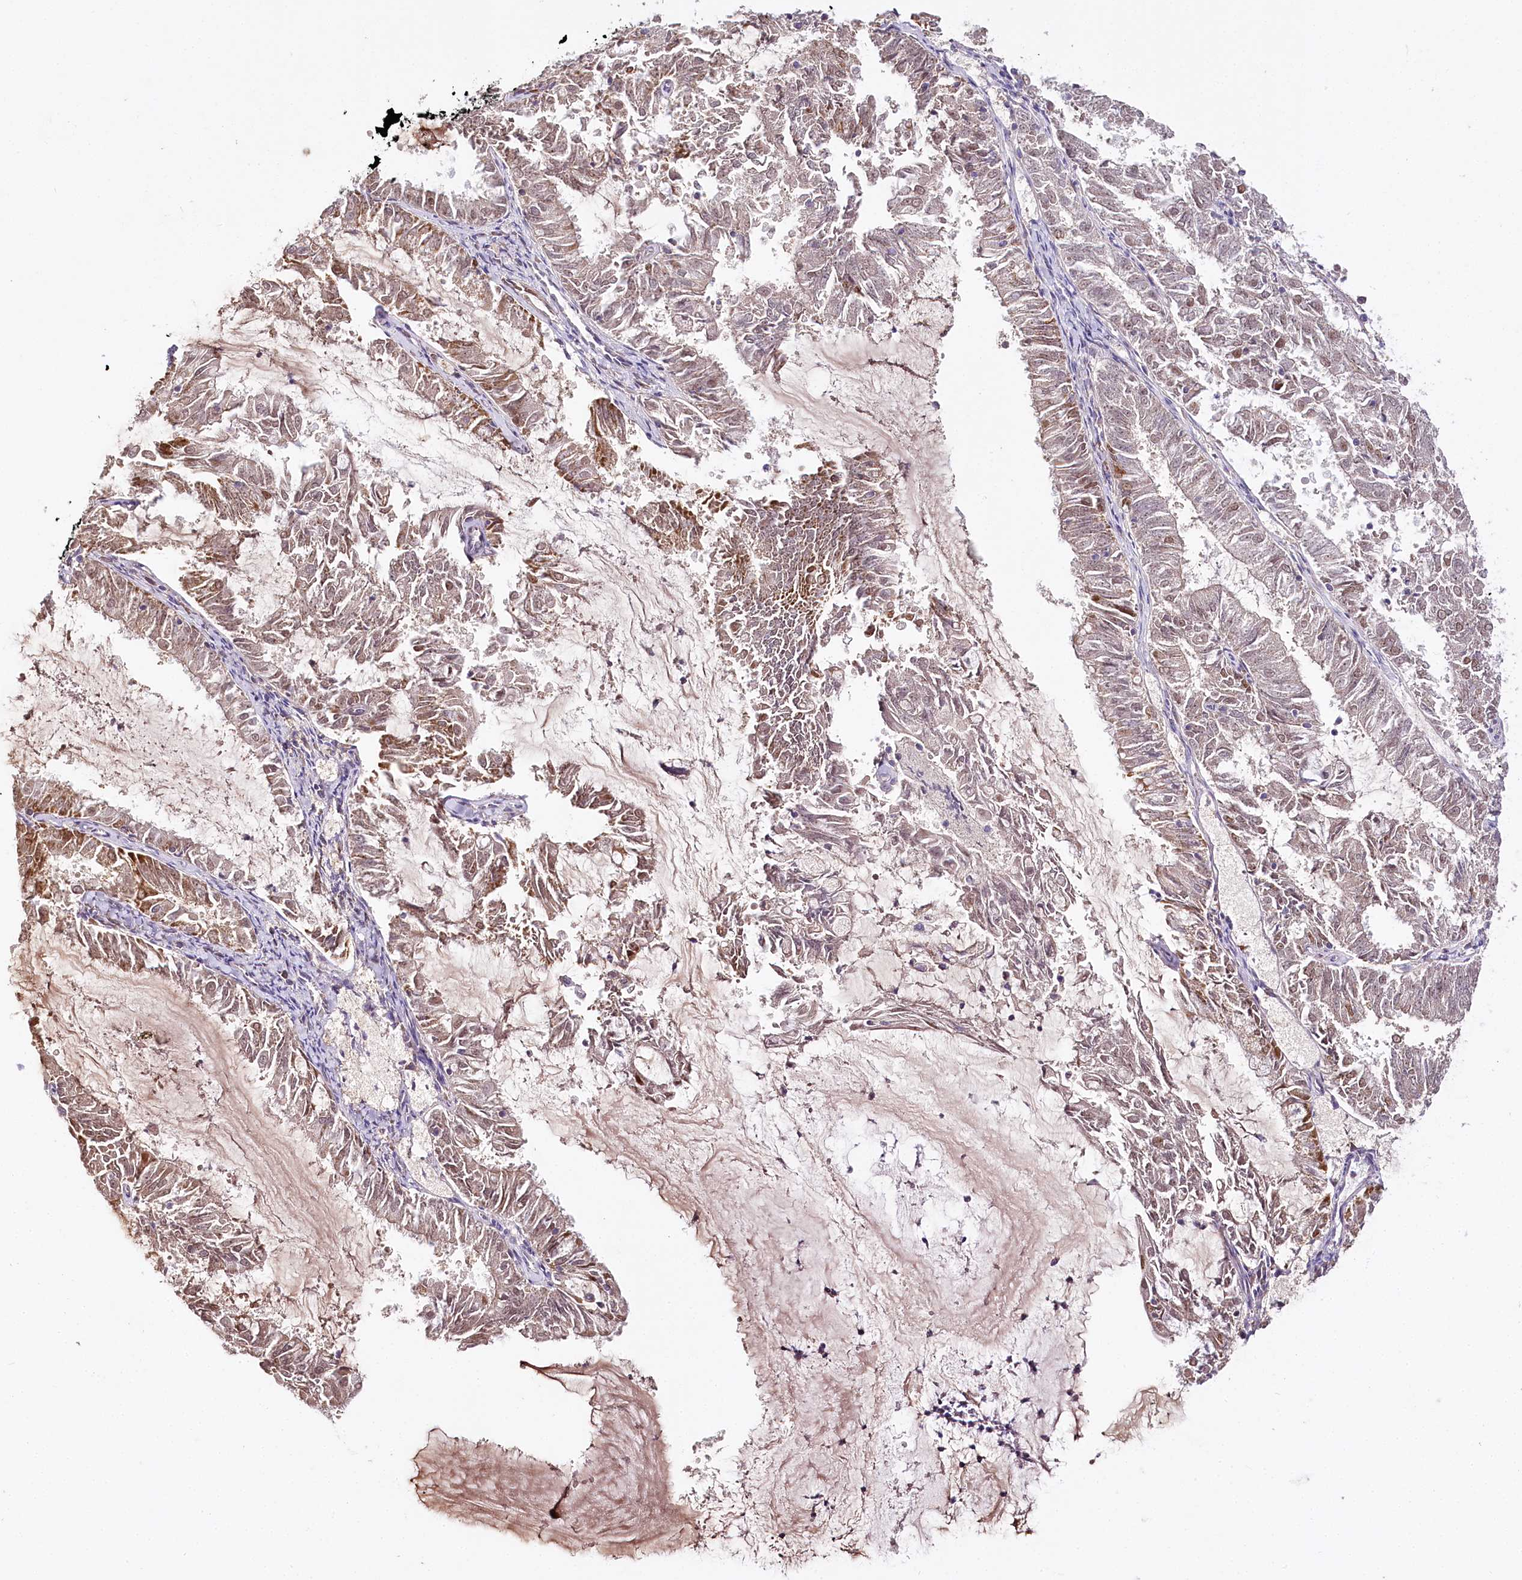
{"staining": {"intensity": "moderate", "quantity": ">75%", "location": "cytoplasmic/membranous"}, "tissue": "endometrial cancer", "cell_type": "Tumor cells", "image_type": "cancer", "snomed": [{"axis": "morphology", "description": "Adenocarcinoma, NOS"}, {"axis": "topography", "description": "Endometrium"}], "caption": "DAB immunohistochemical staining of human adenocarcinoma (endometrial) reveals moderate cytoplasmic/membranous protein expression in approximately >75% of tumor cells.", "gene": "ZNF226", "patient": {"sex": "female", "age": 57}}